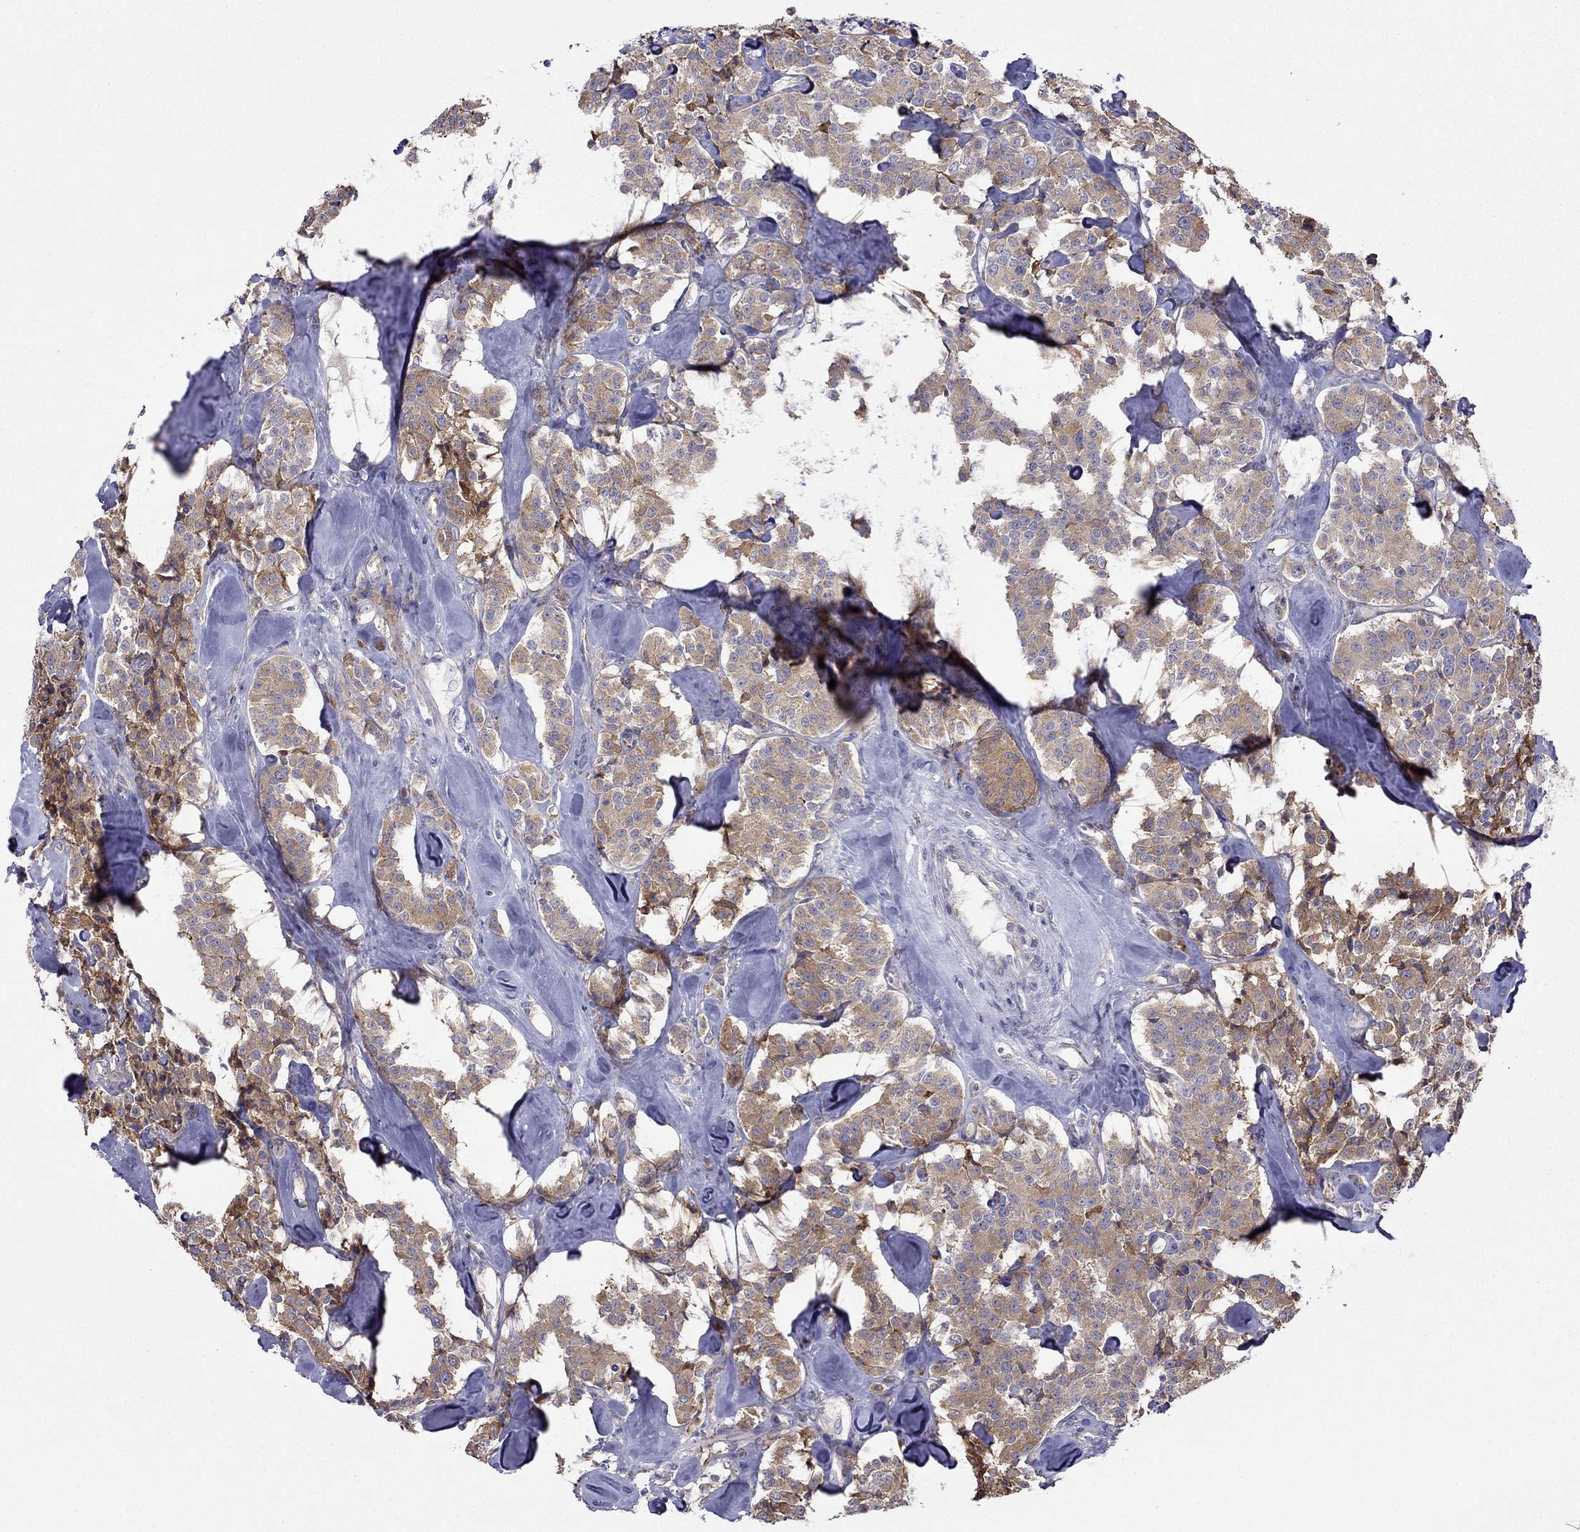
{"staining": {"intensity": "moderate", "quantity": ">75%", "location": "cytoplasmic/membranous"}, "tissue": "carcinoid", "cell_type": "Tumor cells", "image_type": "cancer", "snomed": [{"axis": "morphology", "description": "Carcinoid, malignant, NOS"}, {"axis": "topography", "description": "Pancreas"}], "caption": "There is medium levels of moderate cytoplasmic/membranous expression in tumor cells of carcinoid (malignant), as demonstrated by immunohistochemical staining (brown color).", "gene": "LONRF2", "patient": {"sex": "male", "age": 41}}